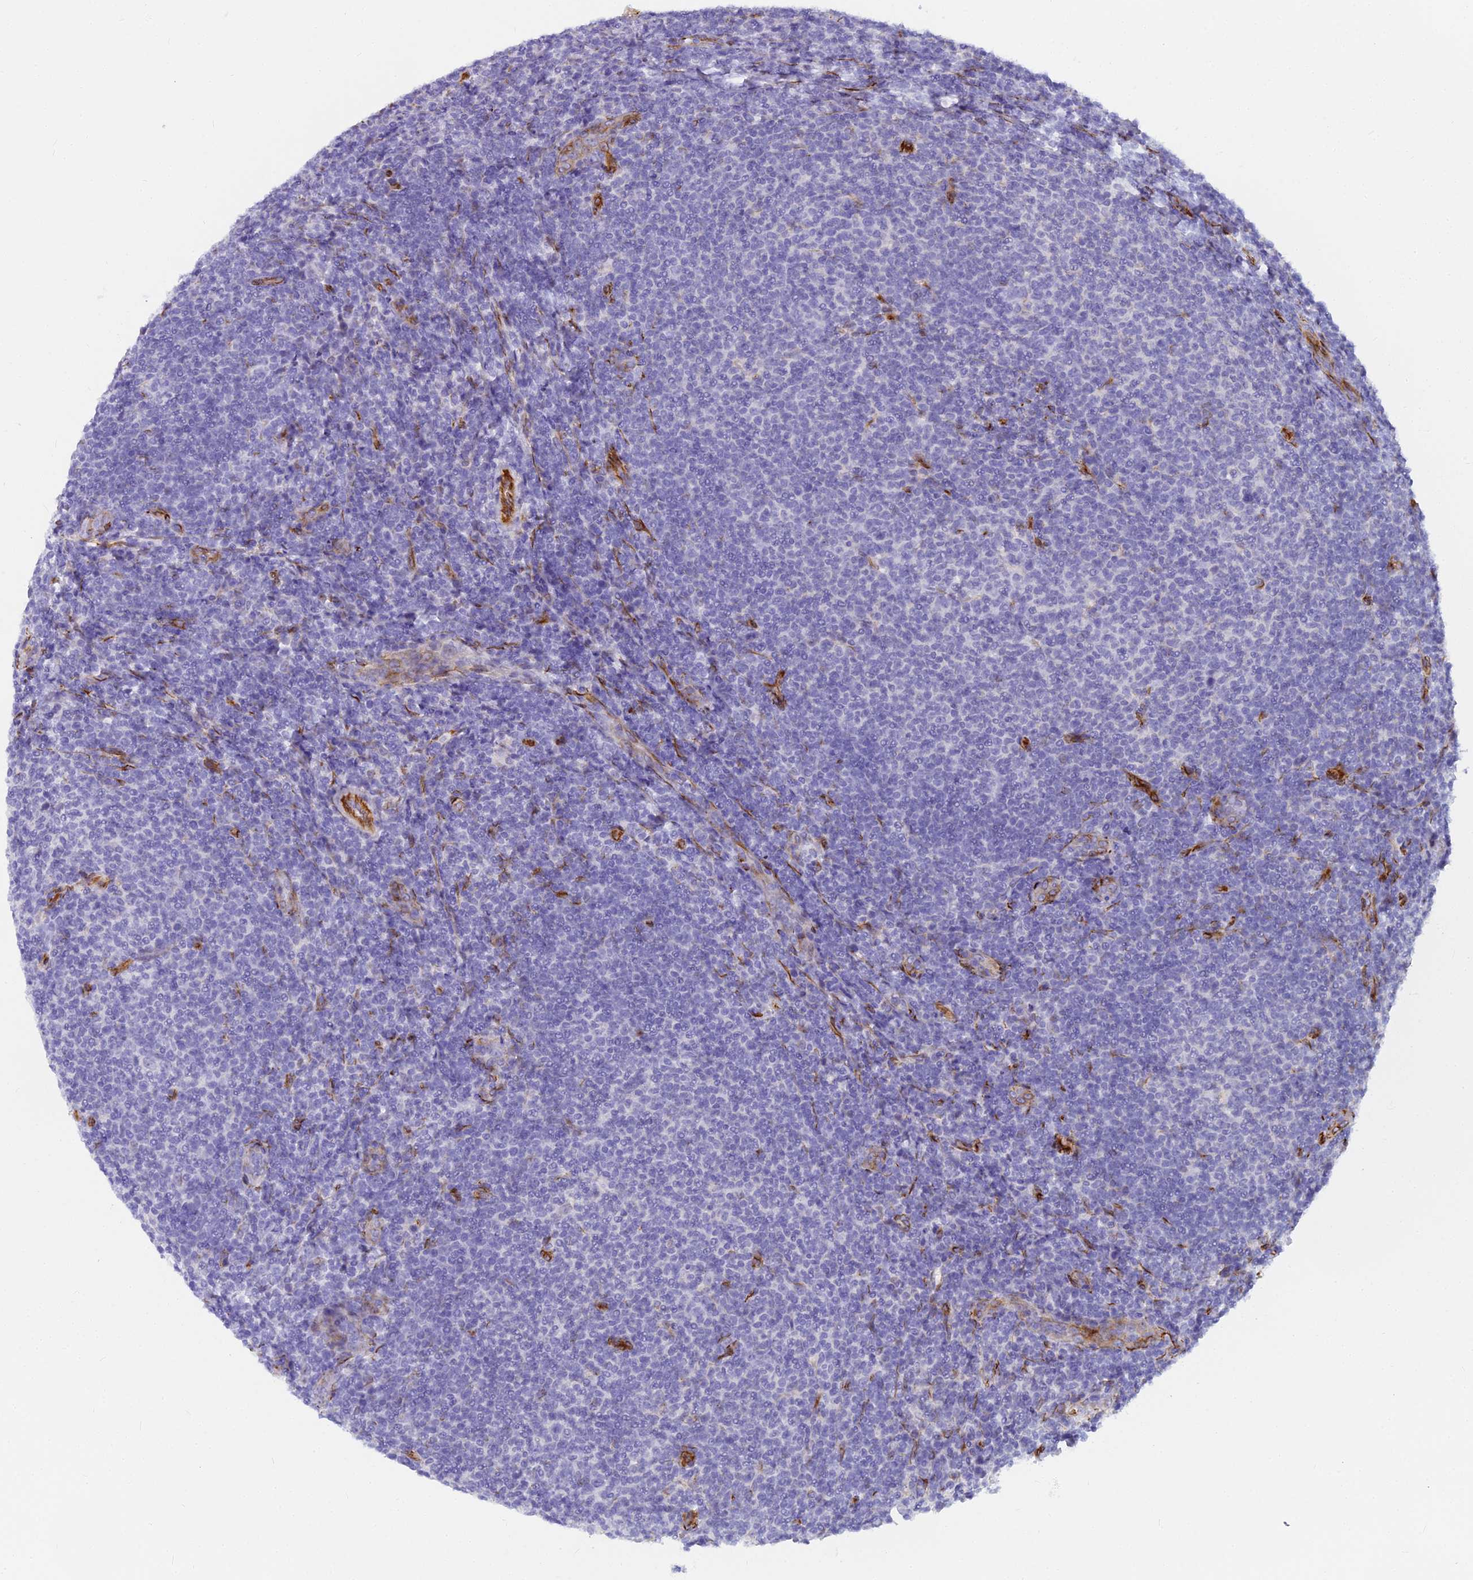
{"staining": {"intensity": "negative", "quantity": "none", "location": "none"}, "tissue": "lymphoma", "cell_type": "Tumor cells", "image_type": "cancer", "snomed": [{"axis": "morphology", "description": "Malignant lymphoma, non-Hodgkin's type, Low grade"}, {"axis": "topography", "description": "Lymph node"}], "caption": "The immunohistochemistry (IHC) image has no significant expression in tumor cells of lymphoma tissue.", "gene": "EVI2A", "patient": {"sex": "male", "age": 66}}